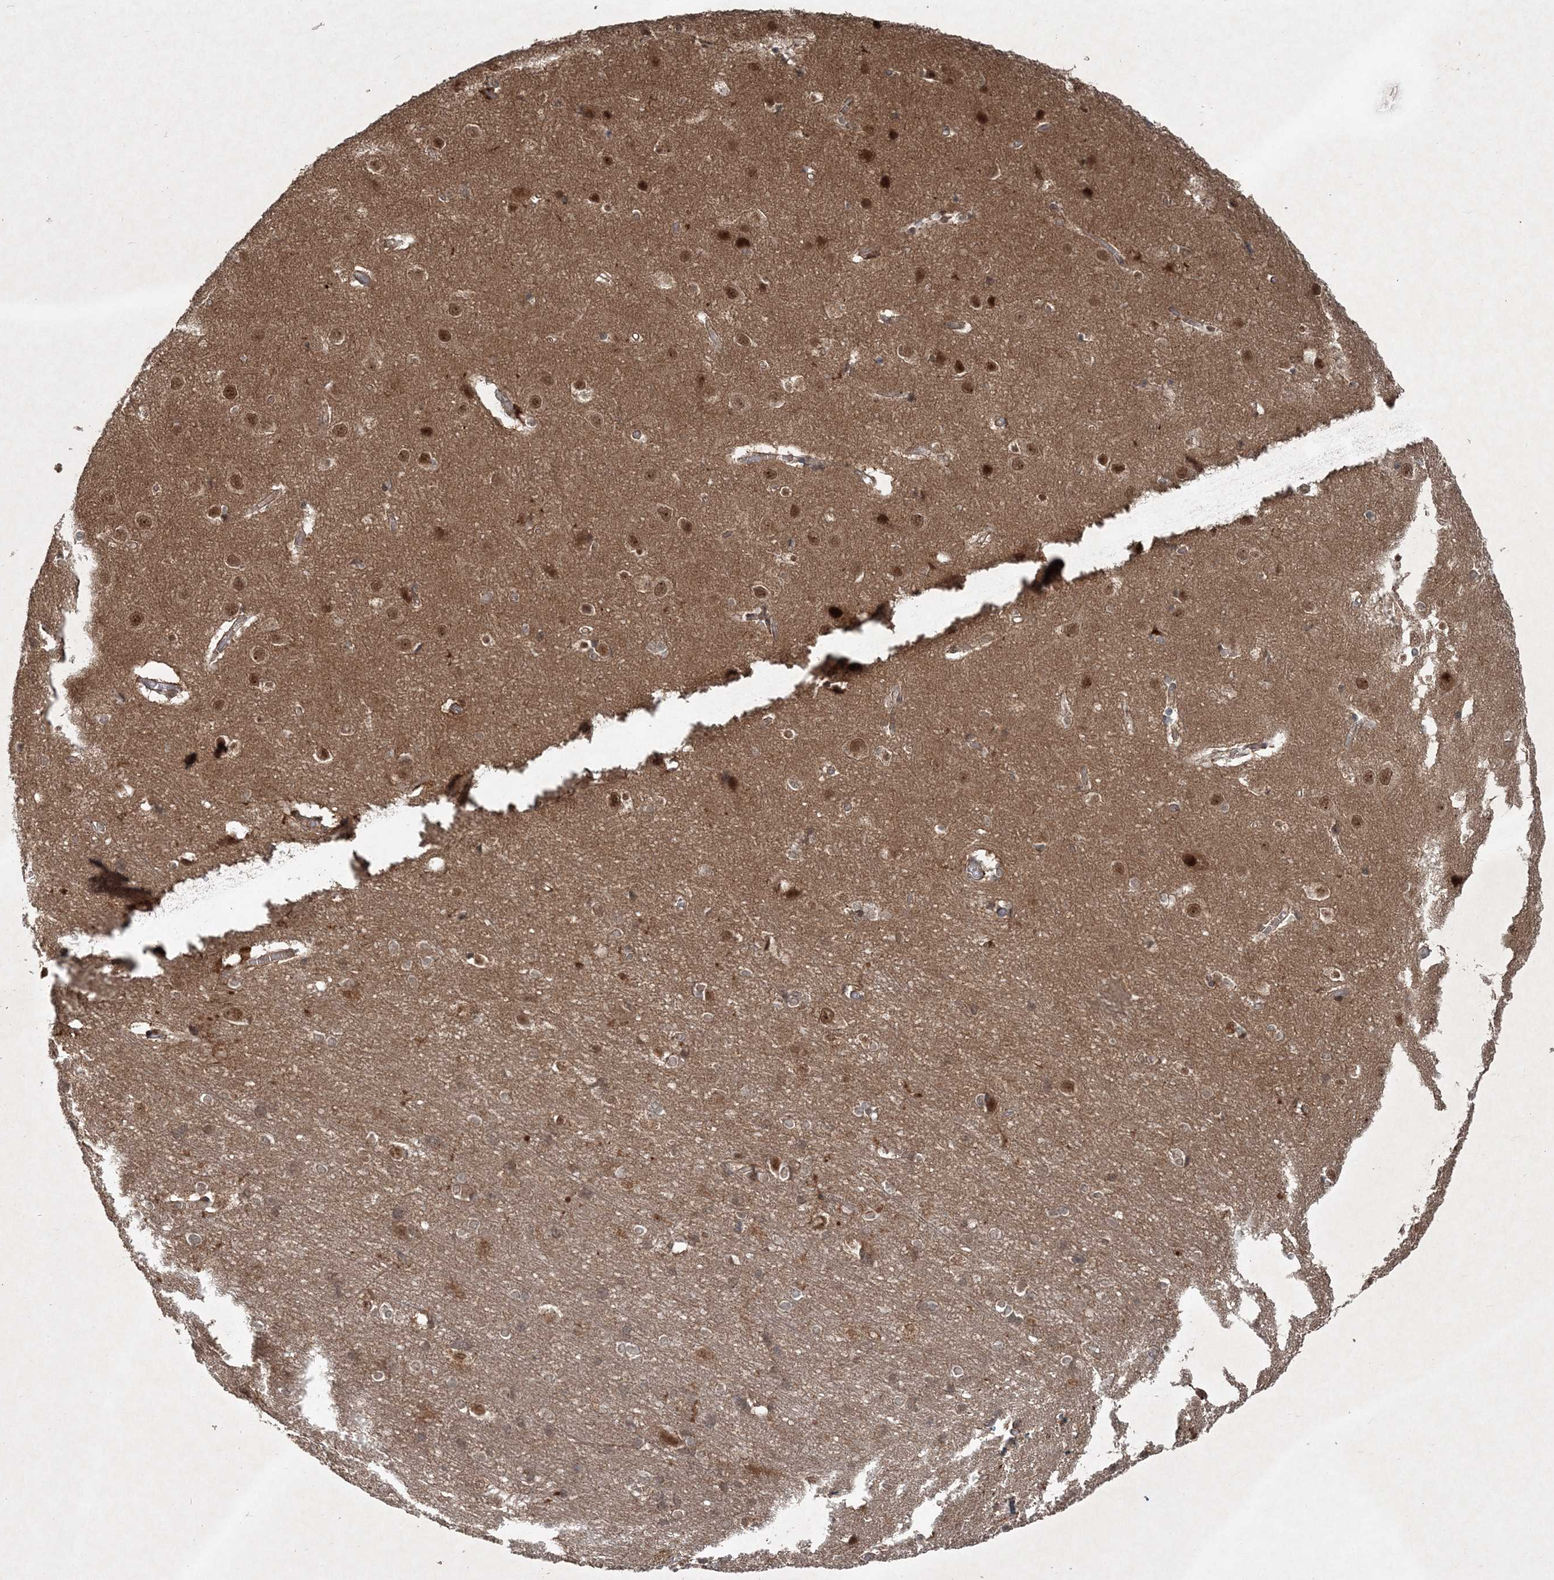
{"staining": {"intensity": "weak", "quantity": ">75%", "location": "cytoplasmic/membranous"}, "tissue": "cerebral cortex", "cell_type": "Endothelial cells", "image_type": "normal", "snomed": [{"axis": "morphology", "description": "Normal tissue, NOS"}, {"axis": "topography", "description": "Cerebral cortex"}], "caption": "Immunohistochemical staining of normal cerebral cortex reveals weak cytoplasmic/membranous protein expression in approximately >75% of endothelial cells.", "gene": "FBXL17", "patient": {"sex": "male", "age": 54}}